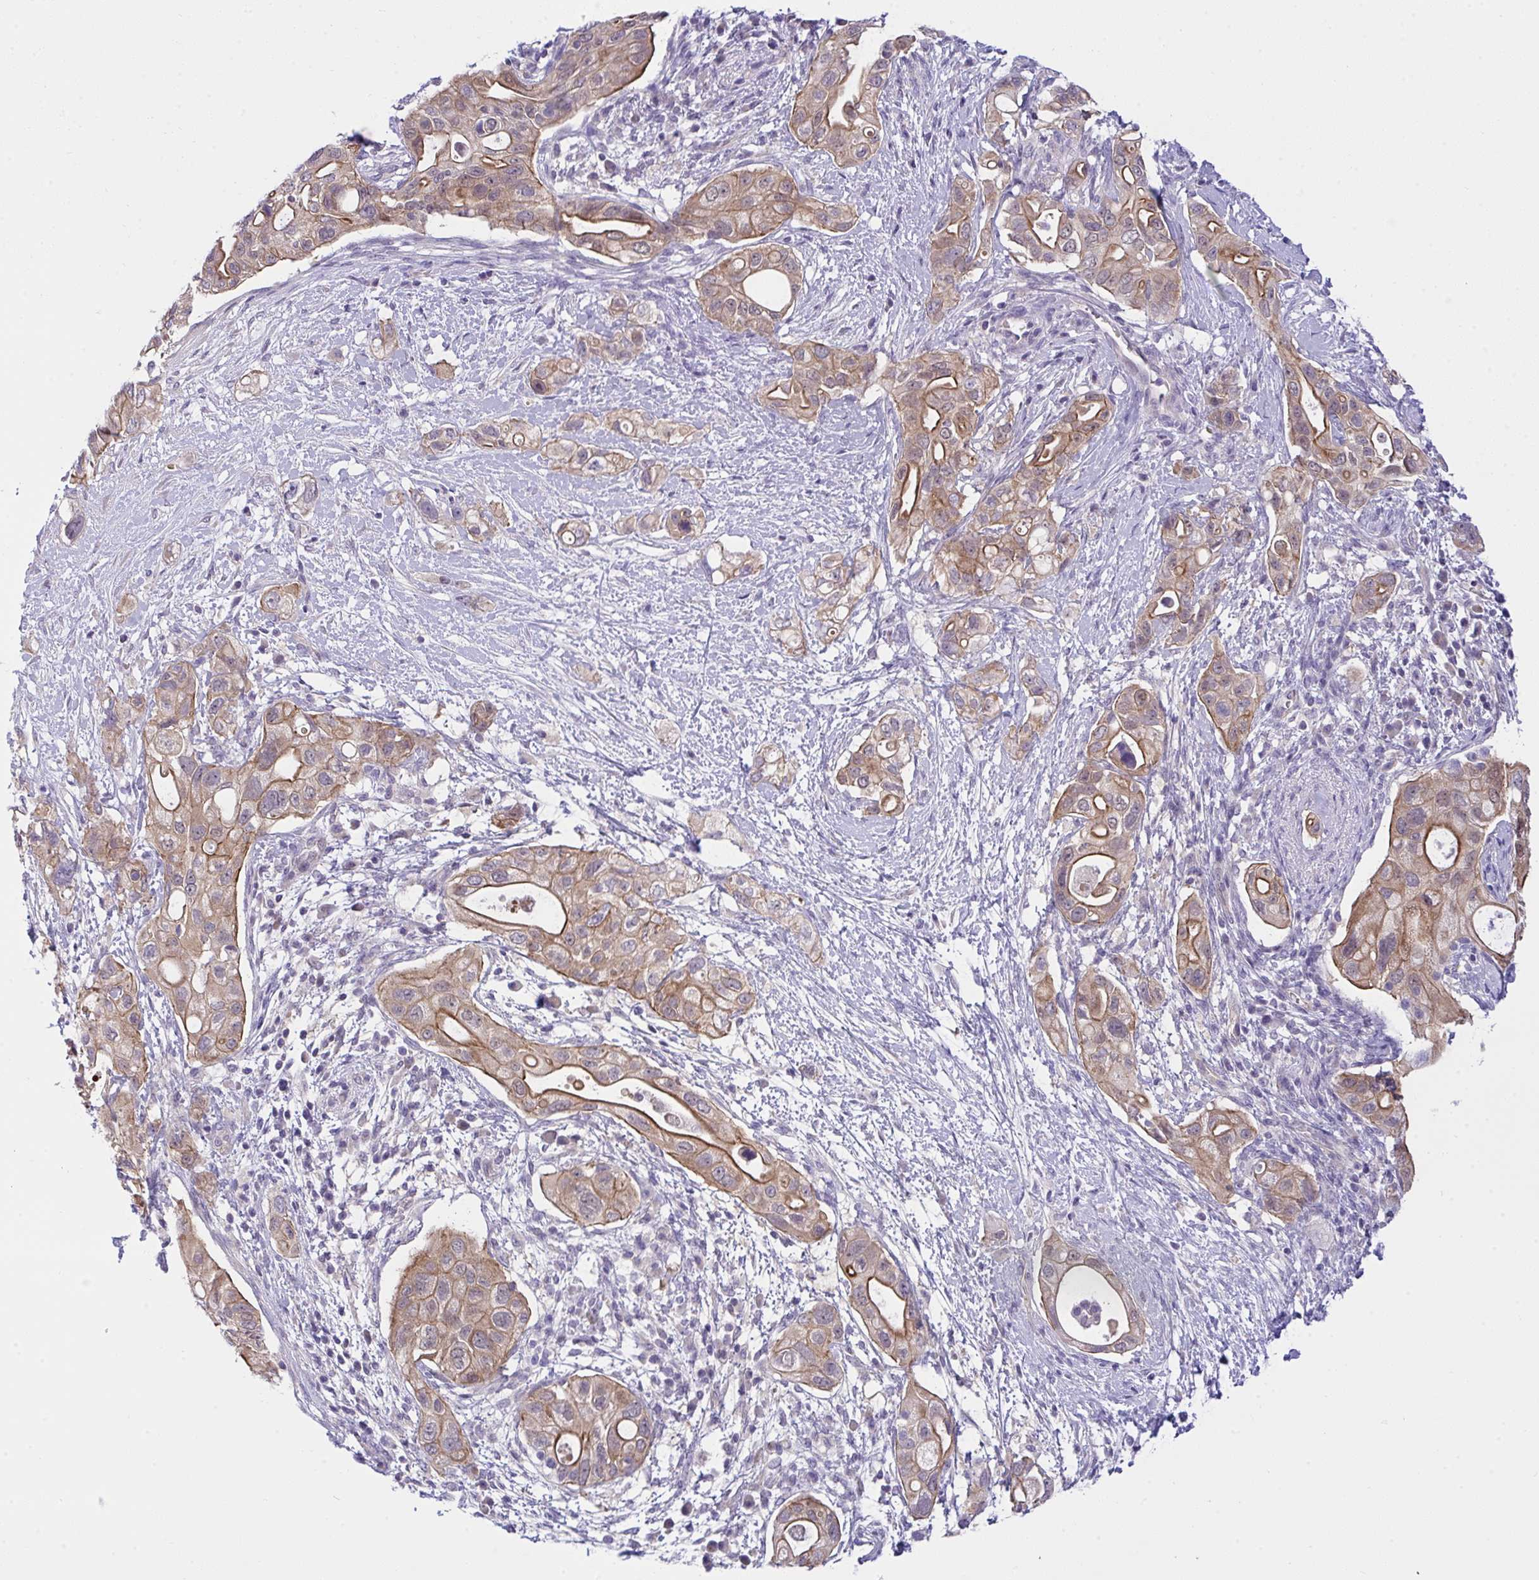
{"staining": {"intensity": "moderate", "quantity": ">75%", "location": "cytoplasmic/membranous"}, "tissue": "pancreatic cancer", "cell_type": "Tumor cells", "image_type": "cancer", "snomed": [{"axis": "morphology", "description": "Adenocarcinoma, NOS"}, {"axis": "topography", "description": "Pancreas"}], "caption": "A brown stain labels moderate cytoplasmic/membranous expression of a protein in human pancreatic adenocarcinoma tumor cells.", "gene": "HOXD12", "patient": {"sex": "female", "age": 72}}